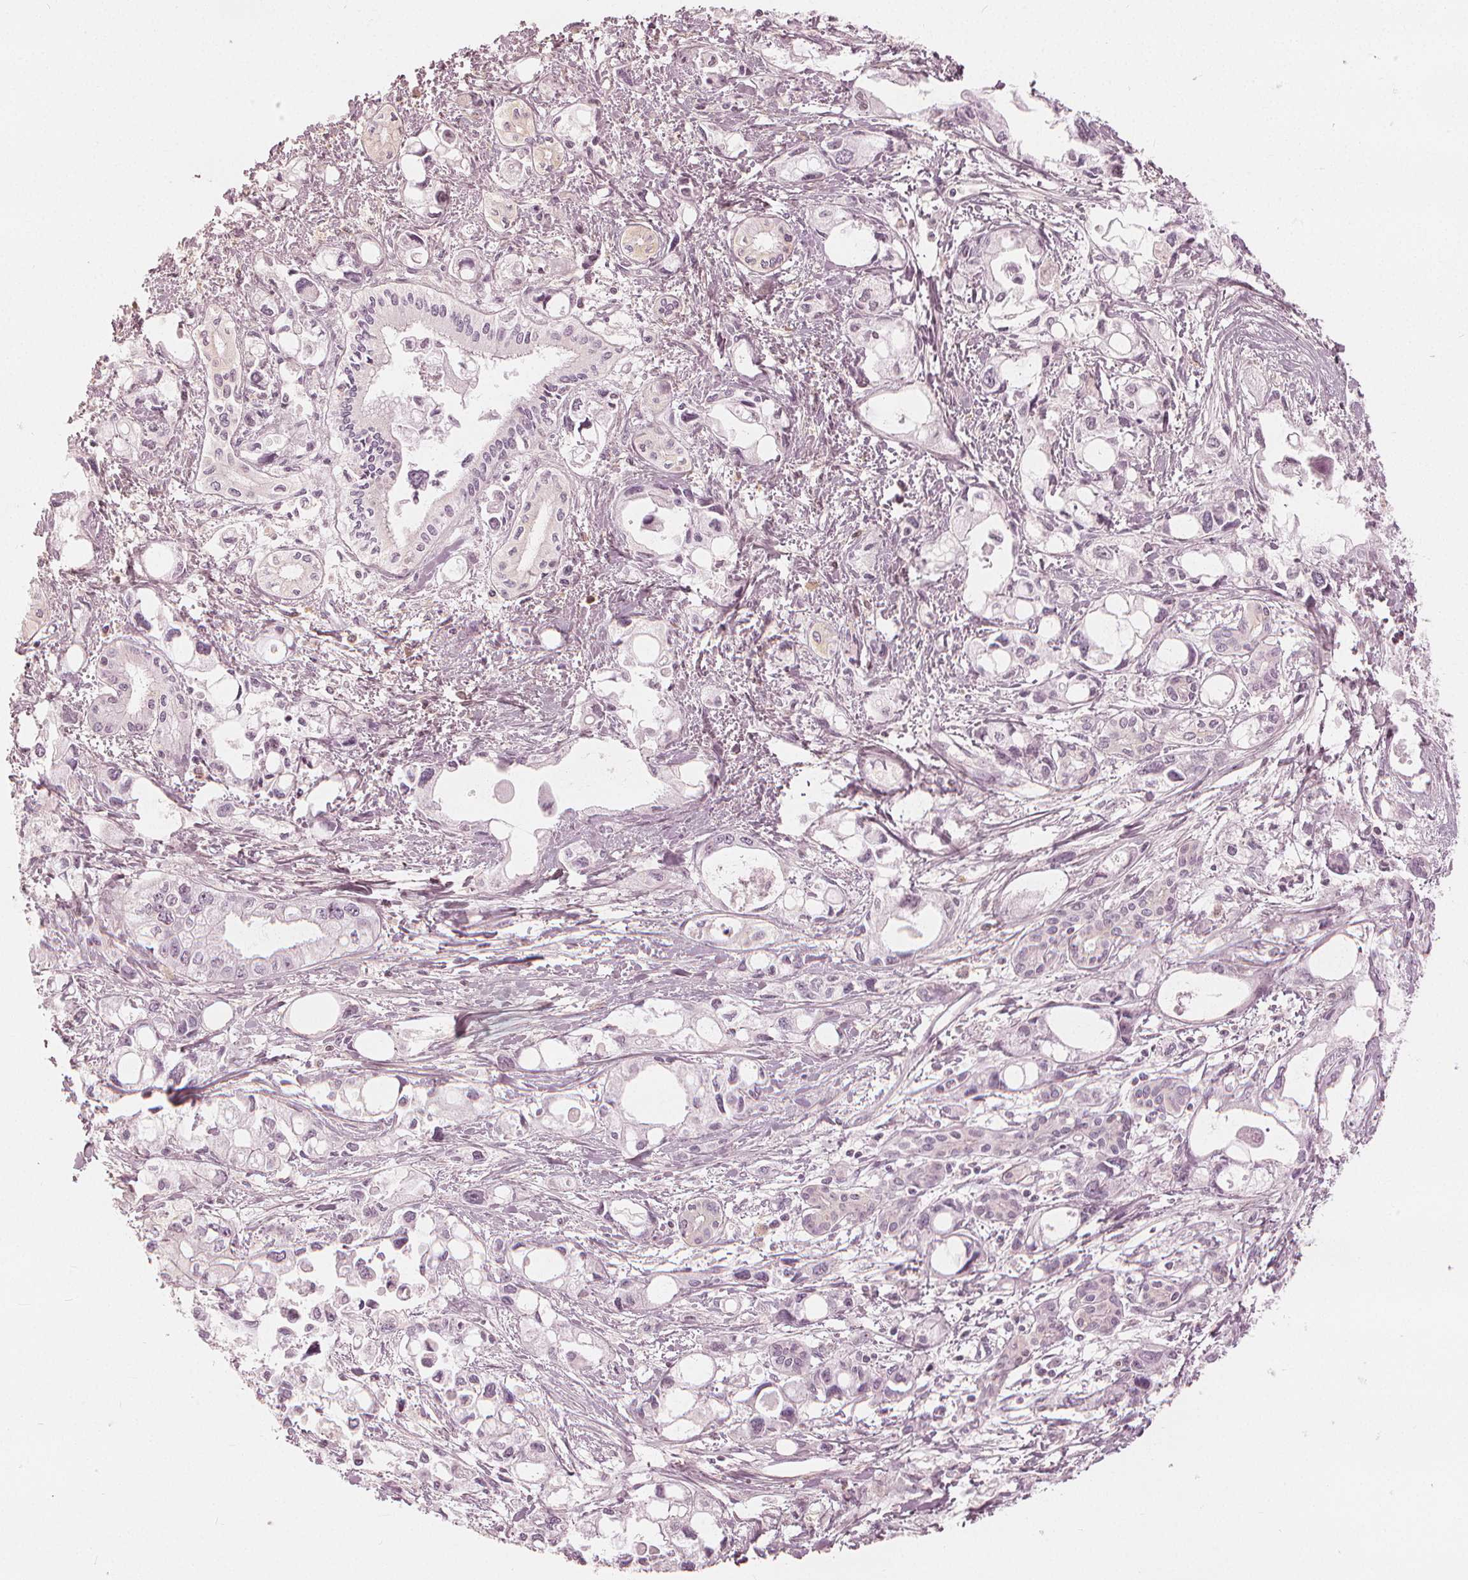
{"staining": {"intensity": "negative", "quantity": "none", "location": "none"}, "tissue": "pancreatic cancer", "cell_type": "Tumor cells", "image_type": "cancer", "snomed": [{"axis": "morphology", "description": "Adenocarcinoma, NOS"}, {"axis": "topography", "description": "Pancreas"}], "caption": "The photomicrograph demonstrates no significant positivity in tumor cells of adenocarcinoma (pancreatic). (Stains: DAB immunohistochemistry (IHC) with hematoxylin counter stain, Microscopy: brightfield microscopy at high magnification).", "gene": "PAEP", "patient": {"sex": "female", "age": 61}}